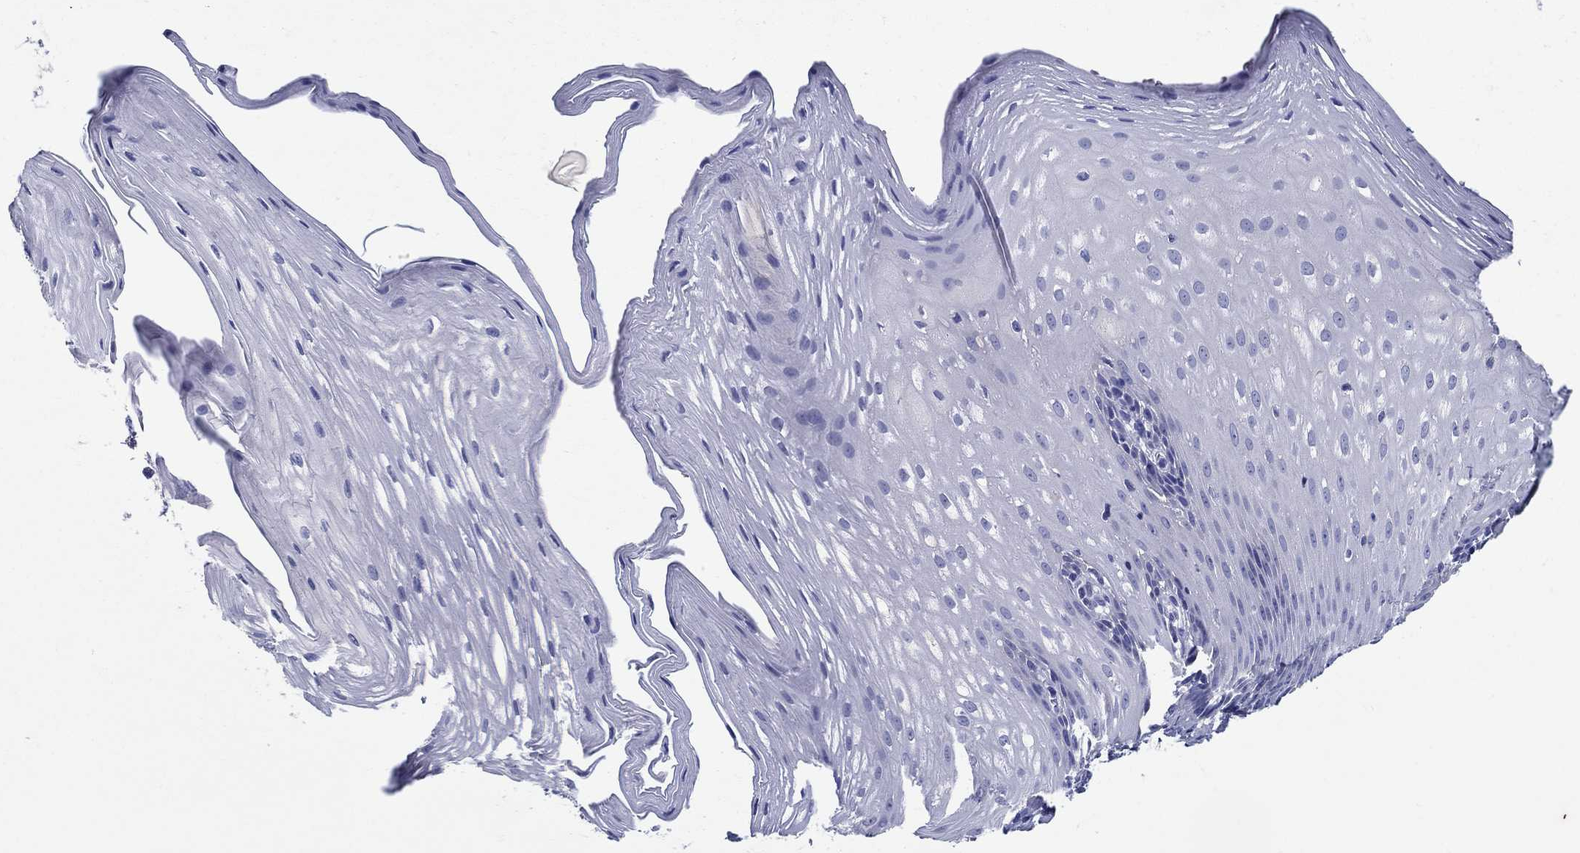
{"staining": {"intensity": "negative", "quantity": "none", "location": "none"}, "tissue": "esophagus", "cell_type": "Squamous epithelial cells", "image_type": "normal", "snomed": [{"axis": "morphology", "description": "Normal tissue, NOS"}, {"axis": "topography", "description": "Esophagus"}], "caption": "Squamous epithelial cells show no significant protein staining in normal esophagus.", "gene": "CRYGA", "patient": {"sex": "male", "age": 76}}